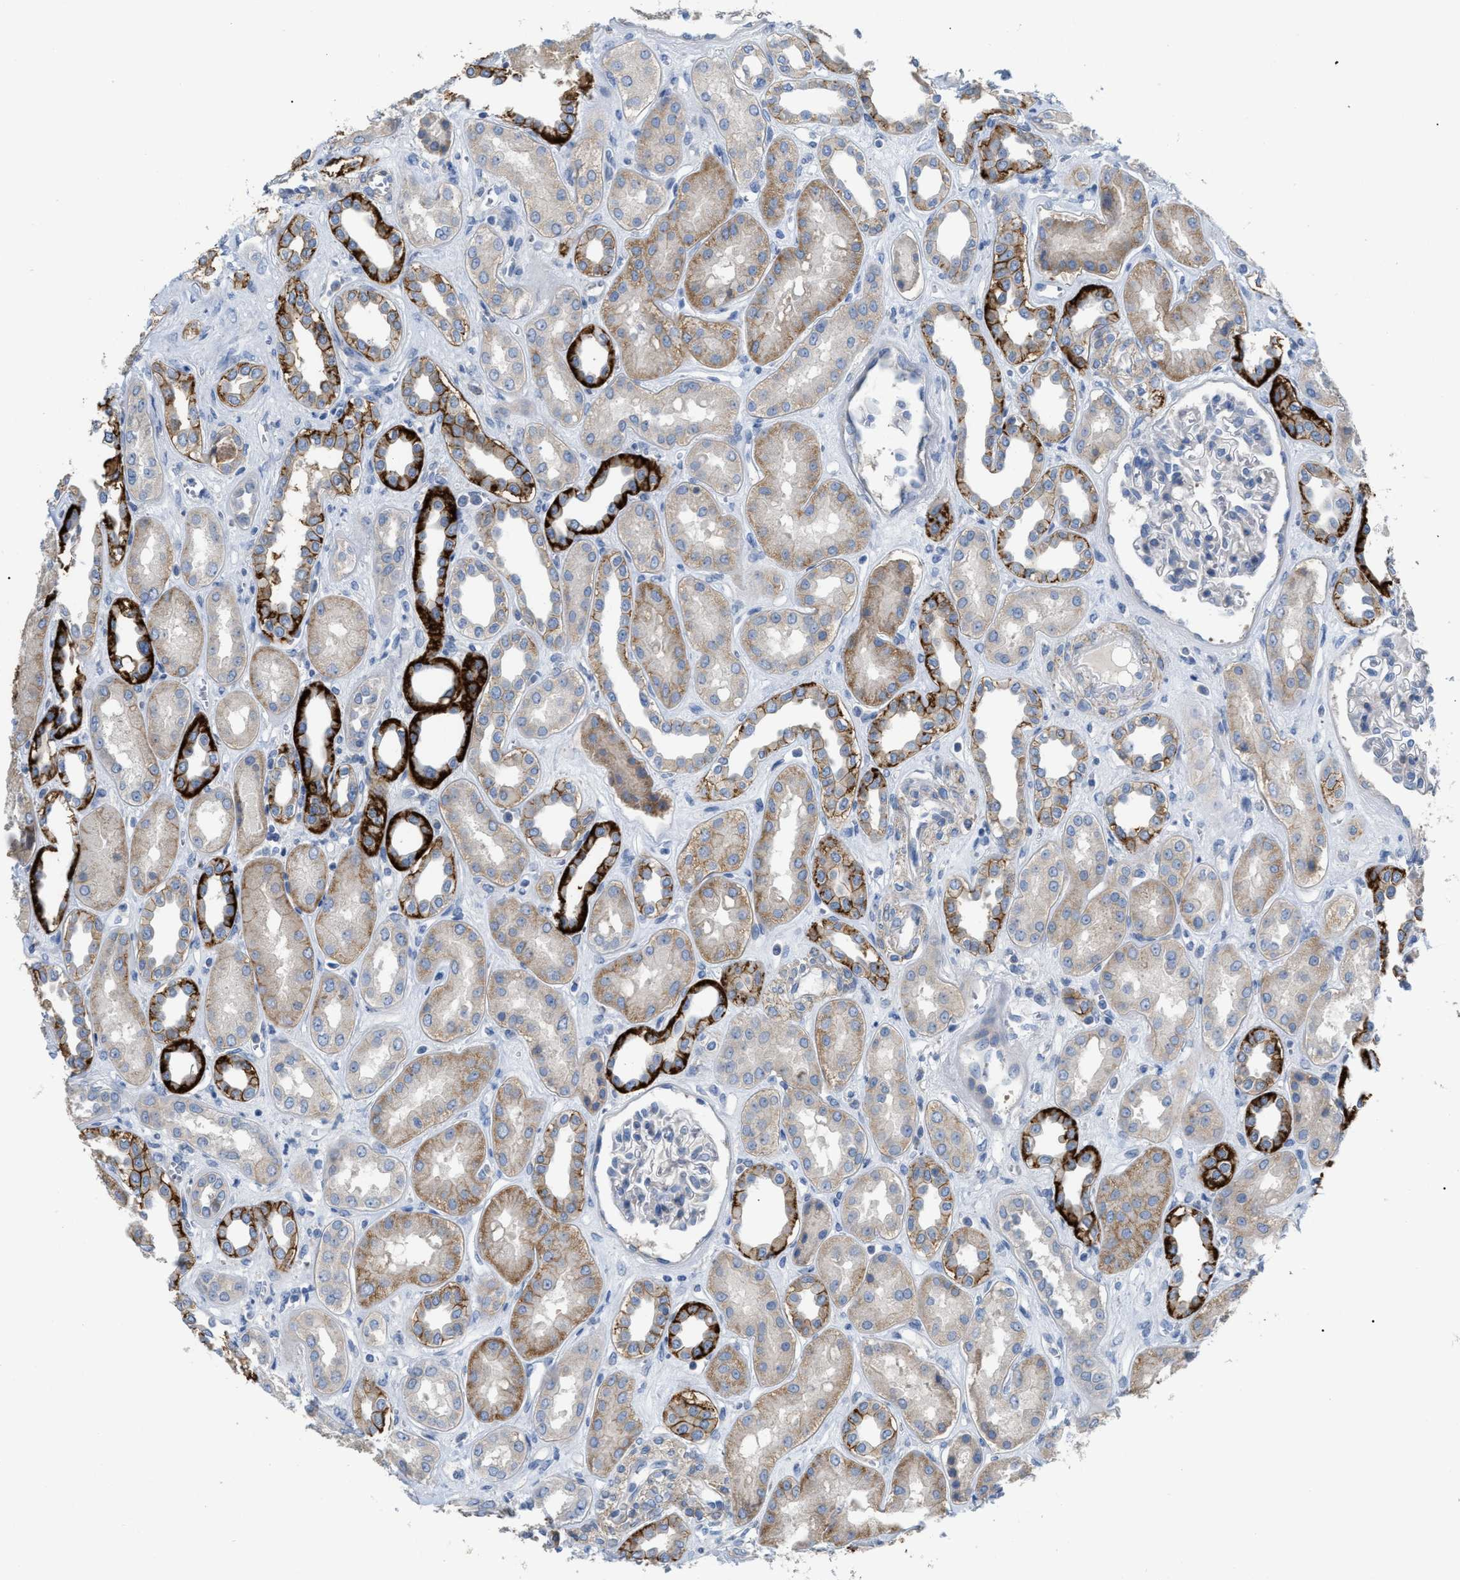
{"staining": {"intensity": "negative", "quantity": "none", "location": "none"}, "tissue": "kidney", "cell_type": "Cells in glomeruli", "image_type": "normal", "snomed": [{"axis": "morphology", "description": "Normal tissue, NOS"}, {"axis": "topography", "description": "Kidney"}], "caption": "A high-resolution image shows immunohistochemistry staining of normal kidney, which reveals no significant staining in cells in glomeruli. Nuclei are stained in blue.", "gene": "DHX58", "patient": {"sex": "male", "age": 59}}